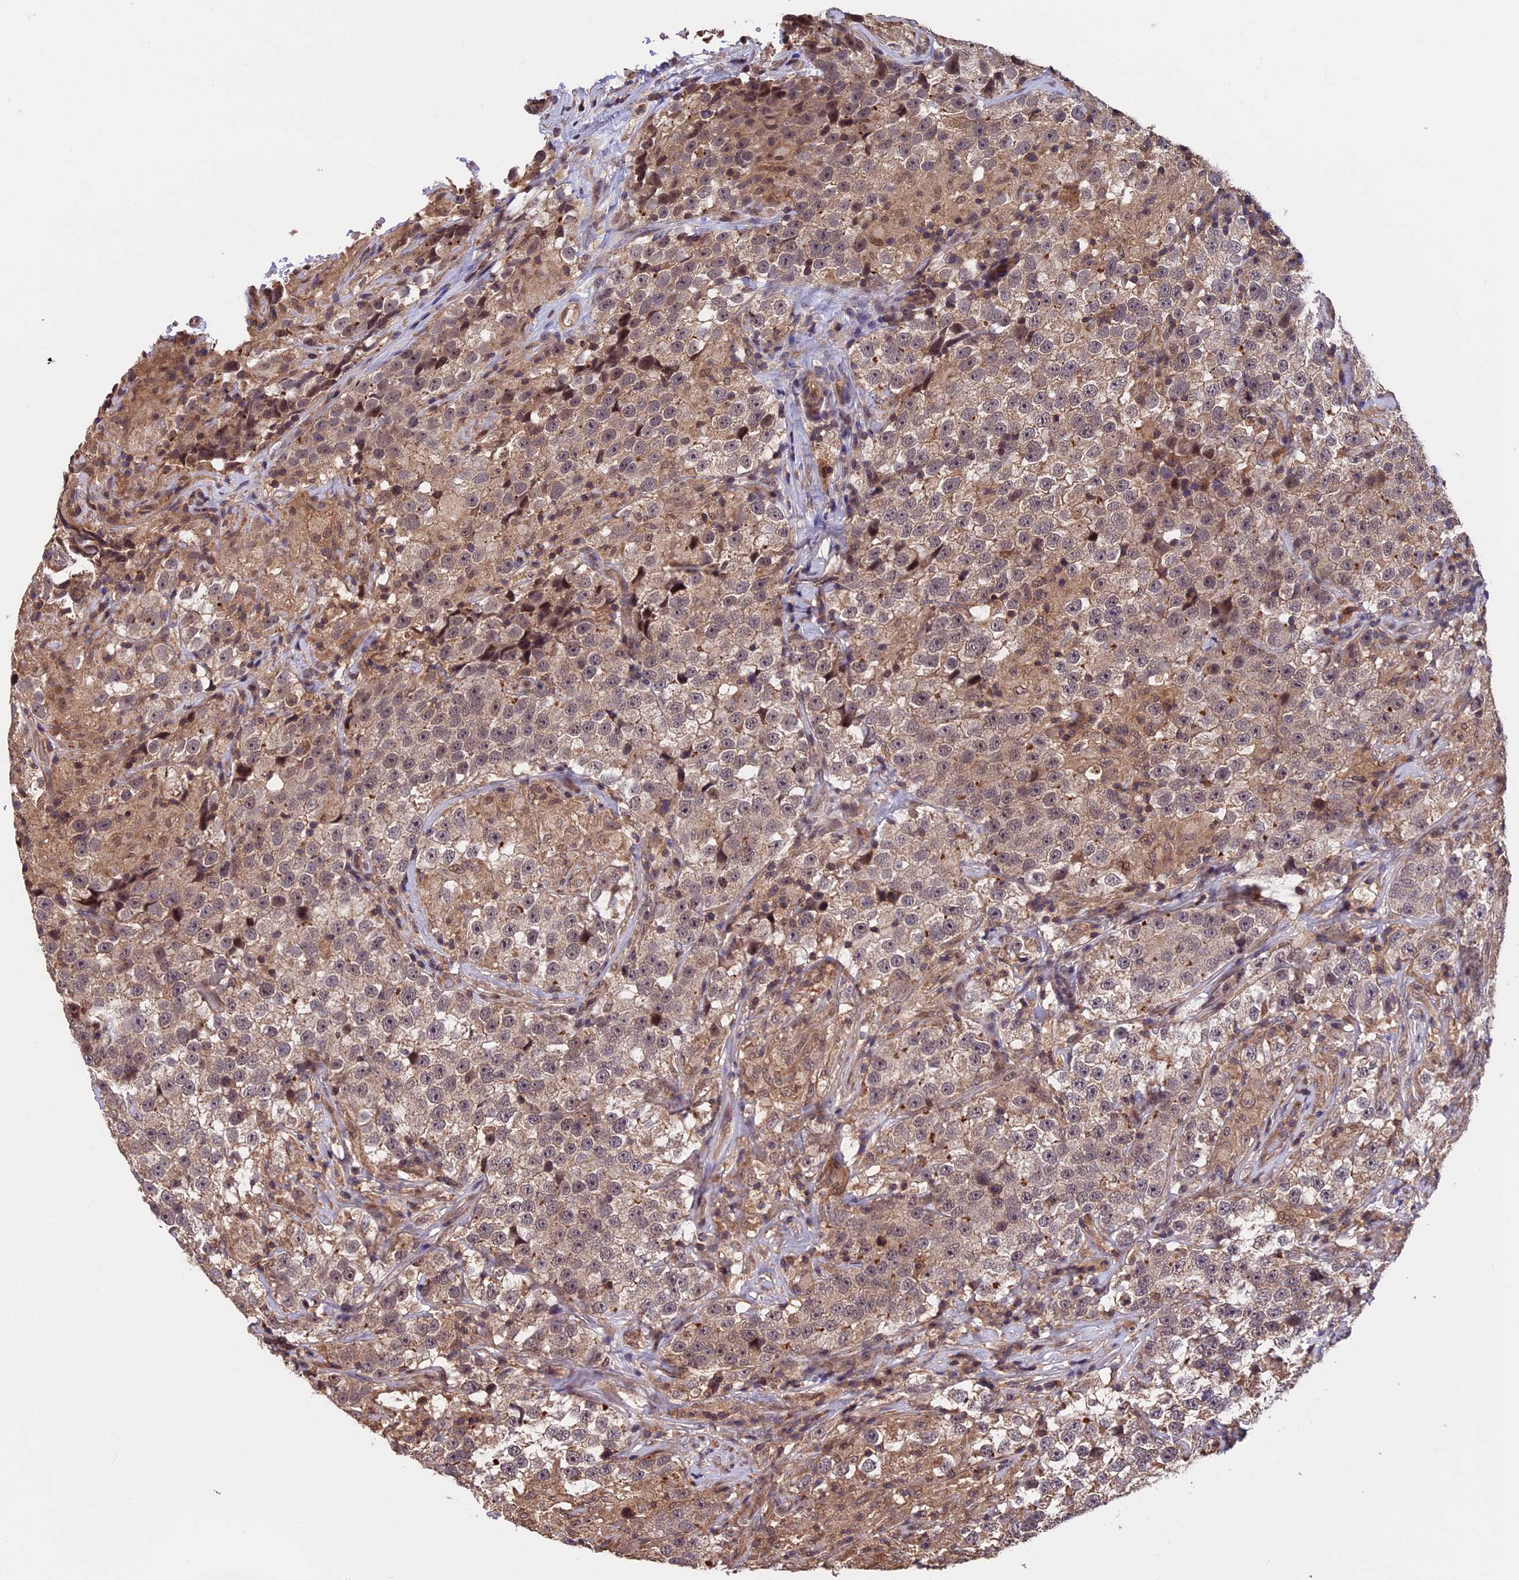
{"staining": {"intensity": "weak", "quantity": ">75%", "location": "cytoplasmic/membranous"}, "tissue": "testis cancer", "cell_type": "Tumor cells", "image_type": "cancer", "snomed": [{"axis": "morphology", "description": "Seminoma, NOS"}, {"axis": "topography", "description": "Testis"}], "caption": "High-magnification brightfield microscopy of testis cancer (seminoma) stained with DAB (brown) and counterstained with hematoxylin (blue). tumor cells exhibit weak cytoplasmic/membranous positivity is present in about>75% of cells.", "gene": "PKD2L2", "patient": {"sex": "male", "age": 46}}